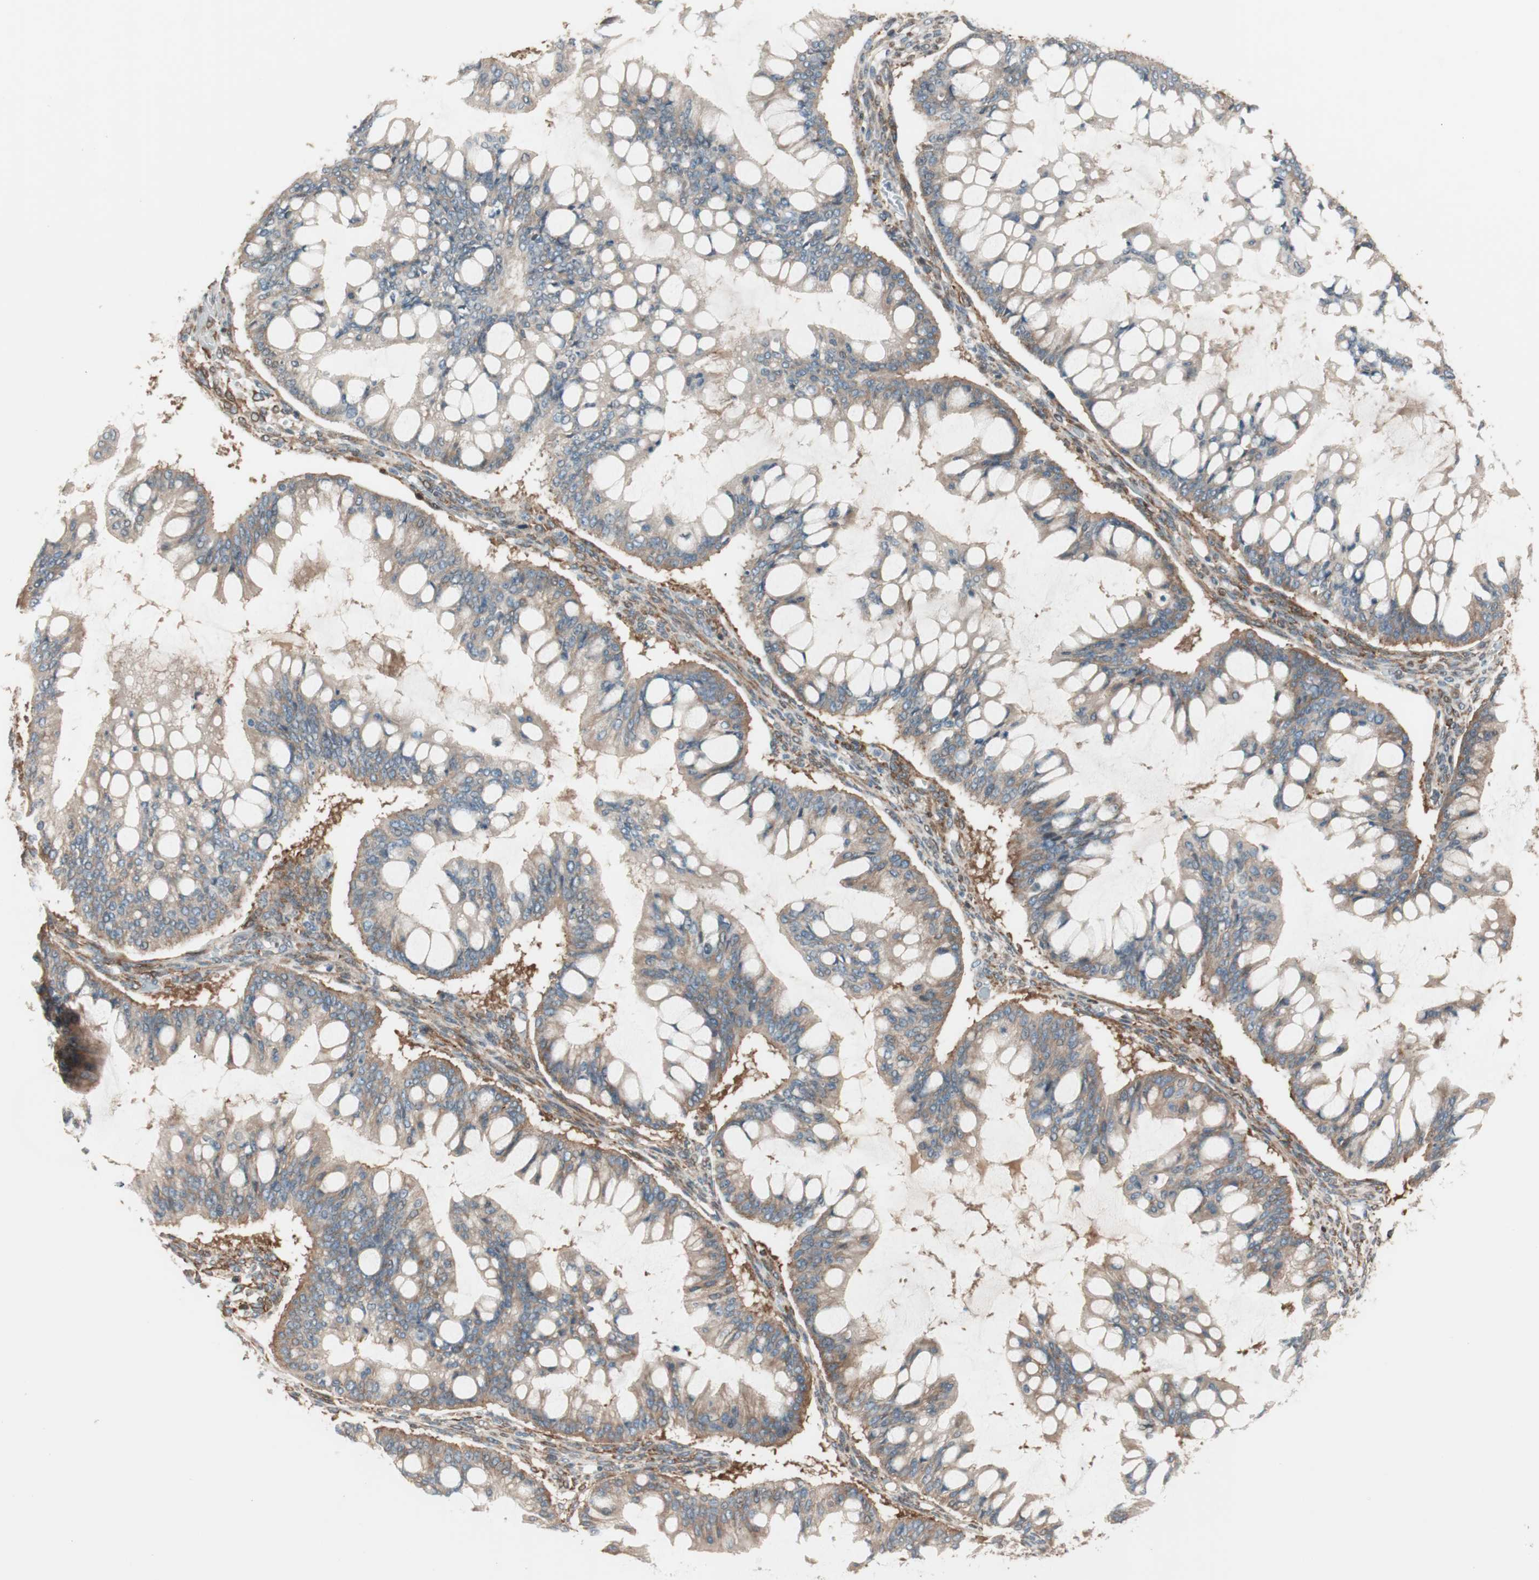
{"staining": {"intensity": "moderate", "quantity": ">75%", "location": "cytoplasmic/membranous"}, "tissue": "ovarian cancer", "cell_type": "Tumor cells", "image_type": "cancer", "snomed": [{"axis": "morphology", "description": "Cystadenocarcinoma, mucinous, NOS"}, {"axis": "topography", "description": "Ovary"}], "caption": "High-power microscopy captured an immunohistochemistry histopathology image of ovarian cancer, revealing moderate cytoplasmic/membranous staining in about >75% of tumor cells.", "gene": "BIN1", "patient": {"sex": "female", "age": 73}}